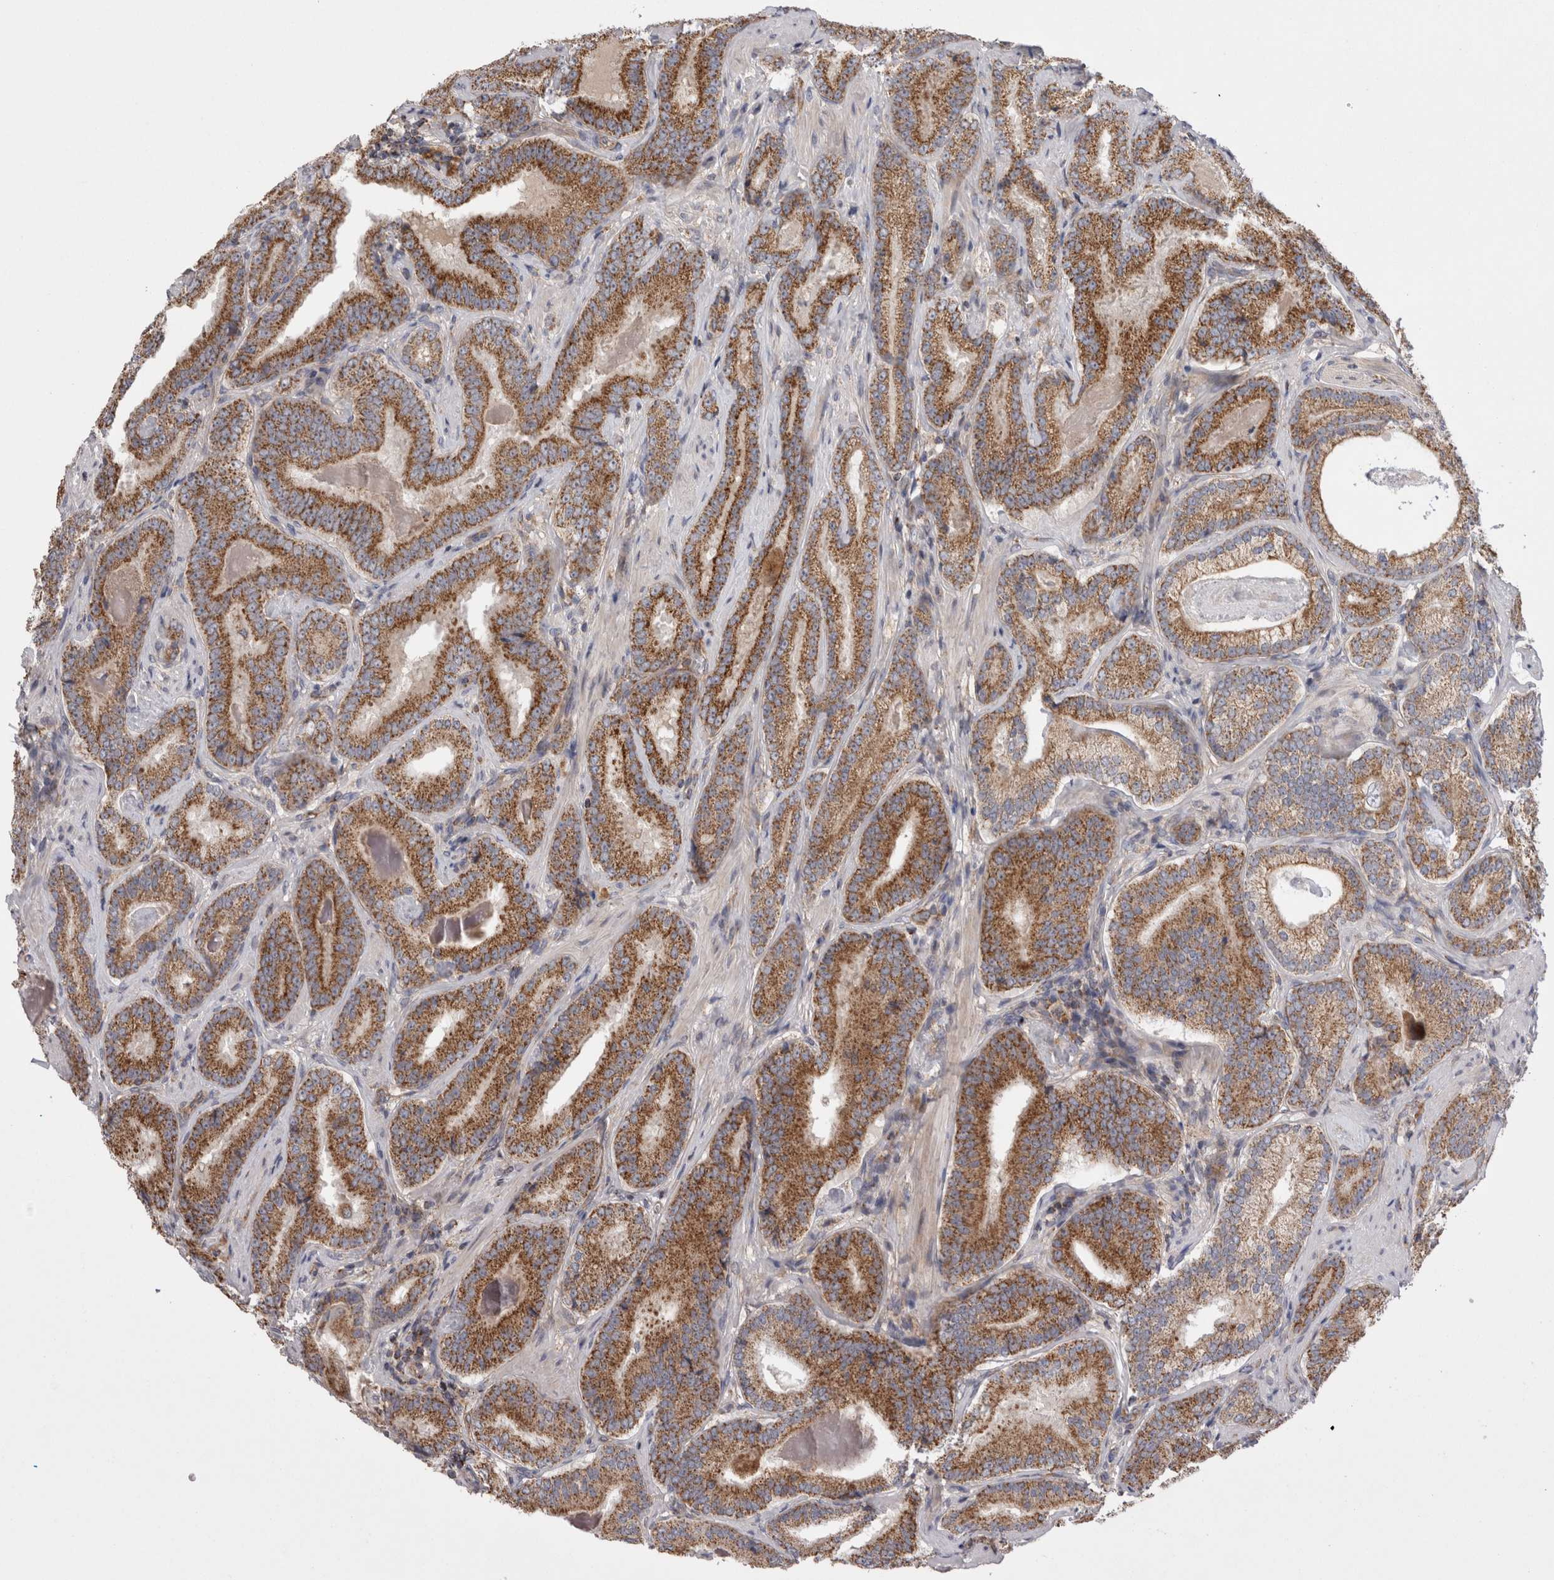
{"staining": {"intensity": "strong", "quantity": ">75%", "location": "cytoplasmic/membranous"}, "tissue": "prostate cancer", "cell_type": "Tumor cells", "image_type": "cancer", "snomed": [{"axis": "morphology", "description": "Adenocarcinoma, Low grade"}, {"axis": "topography", "description": "Prostate"}], "caption": "Prostate cancer stained for a protein exhibits strong cytoplasmic/membranous positivity in tumor cells.", "gene": "DARS2", "patient": {"sex": "male", "age": 51}}